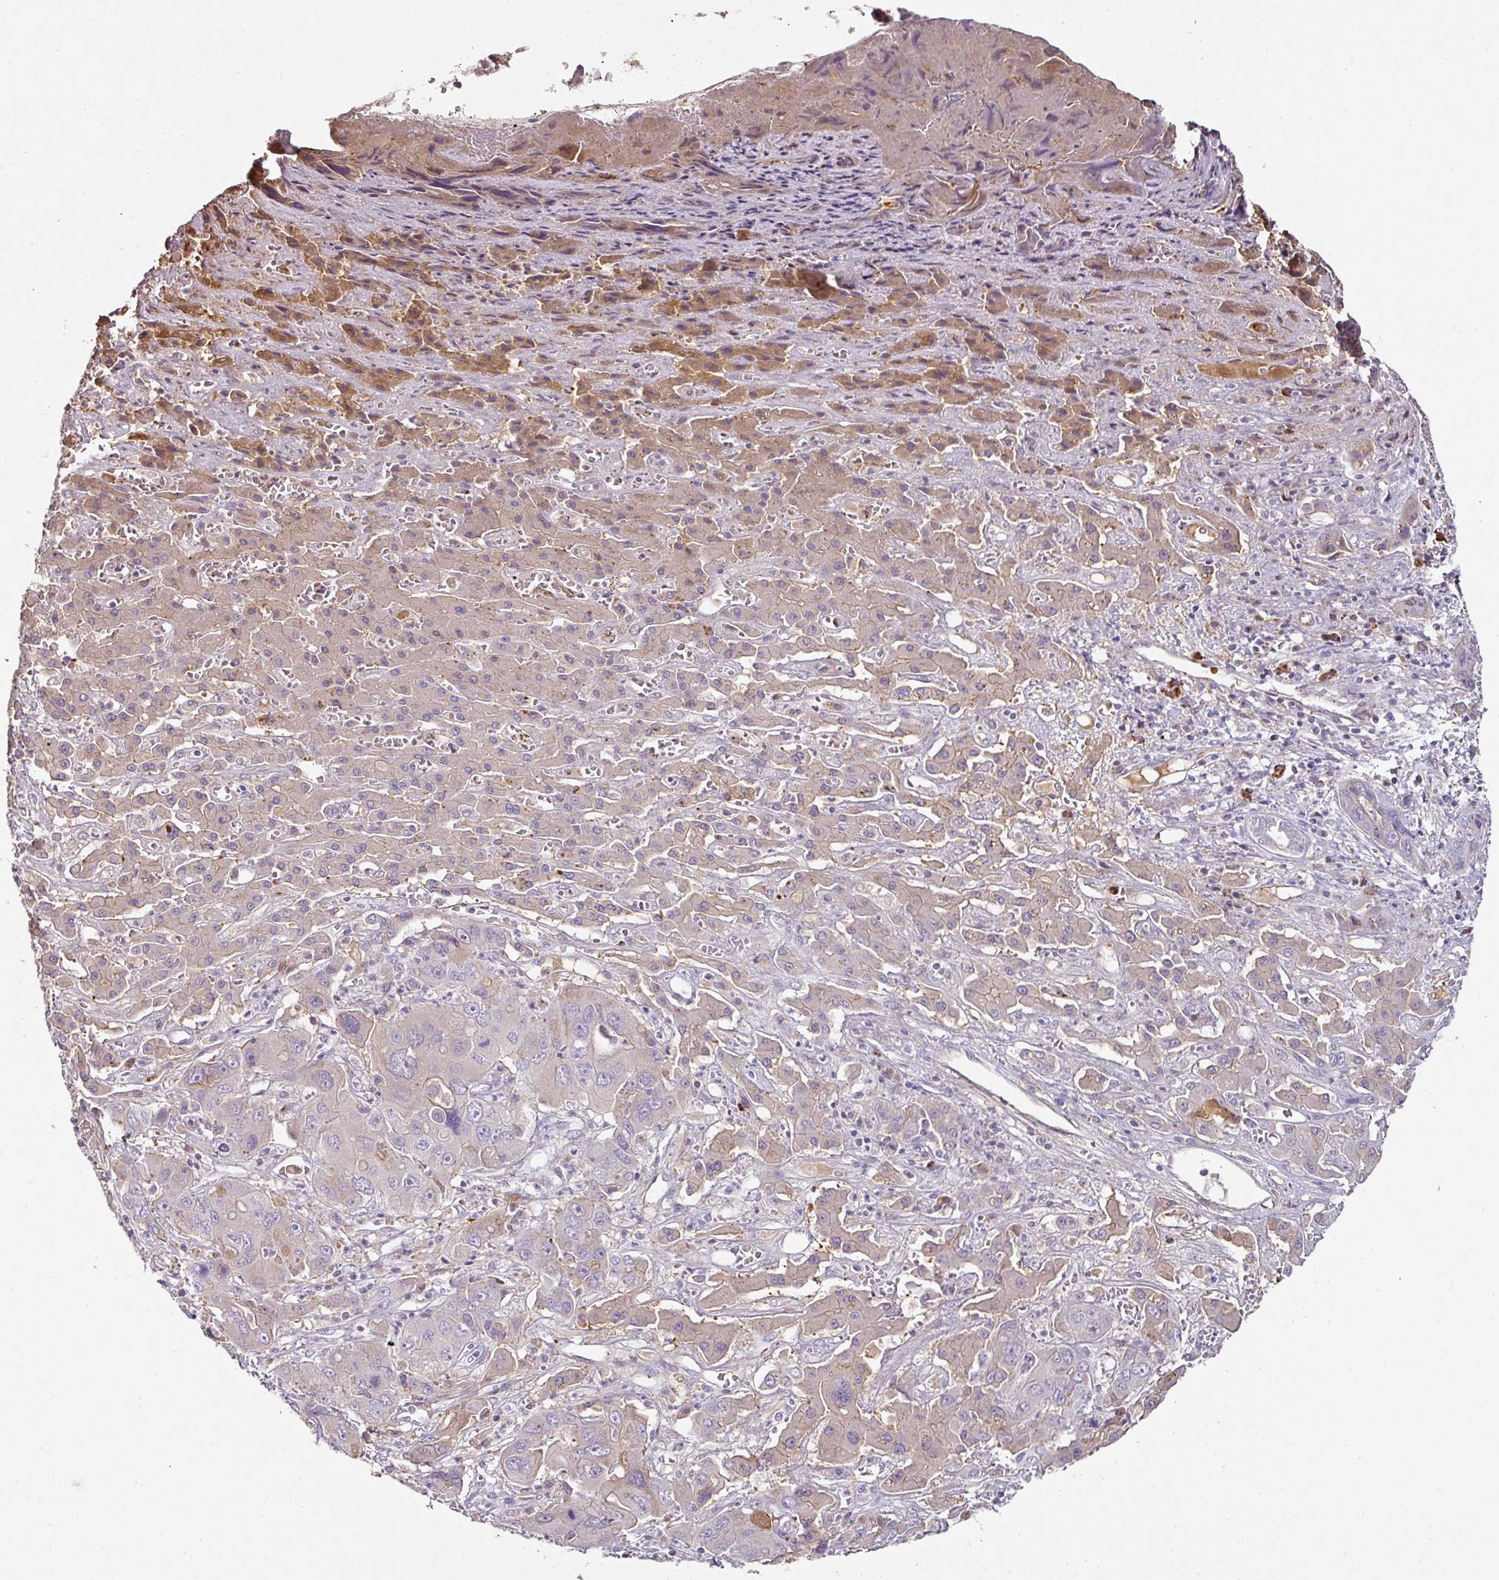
{"staining": {"intensity": "moderate", "quantity": "<25%", "location": "cytoplasmic/membranous"}, "tissue": "liver cancer", "cell_type": "Tumor cells", "image_type": "cancer", "snomed": [{"axis": "morphology", "description": "Cholangiocarcinoma"}, {"axis": "topography", "description": "Liver"}], "caption": "Immunohistochemical staining of liver cancer reveals low levels of moderate cytoplasmic/membranous expression in approximately <25% of tumor cells.", "gene": "CCZ1", "patient": {"sex": "male", "age": 67}}